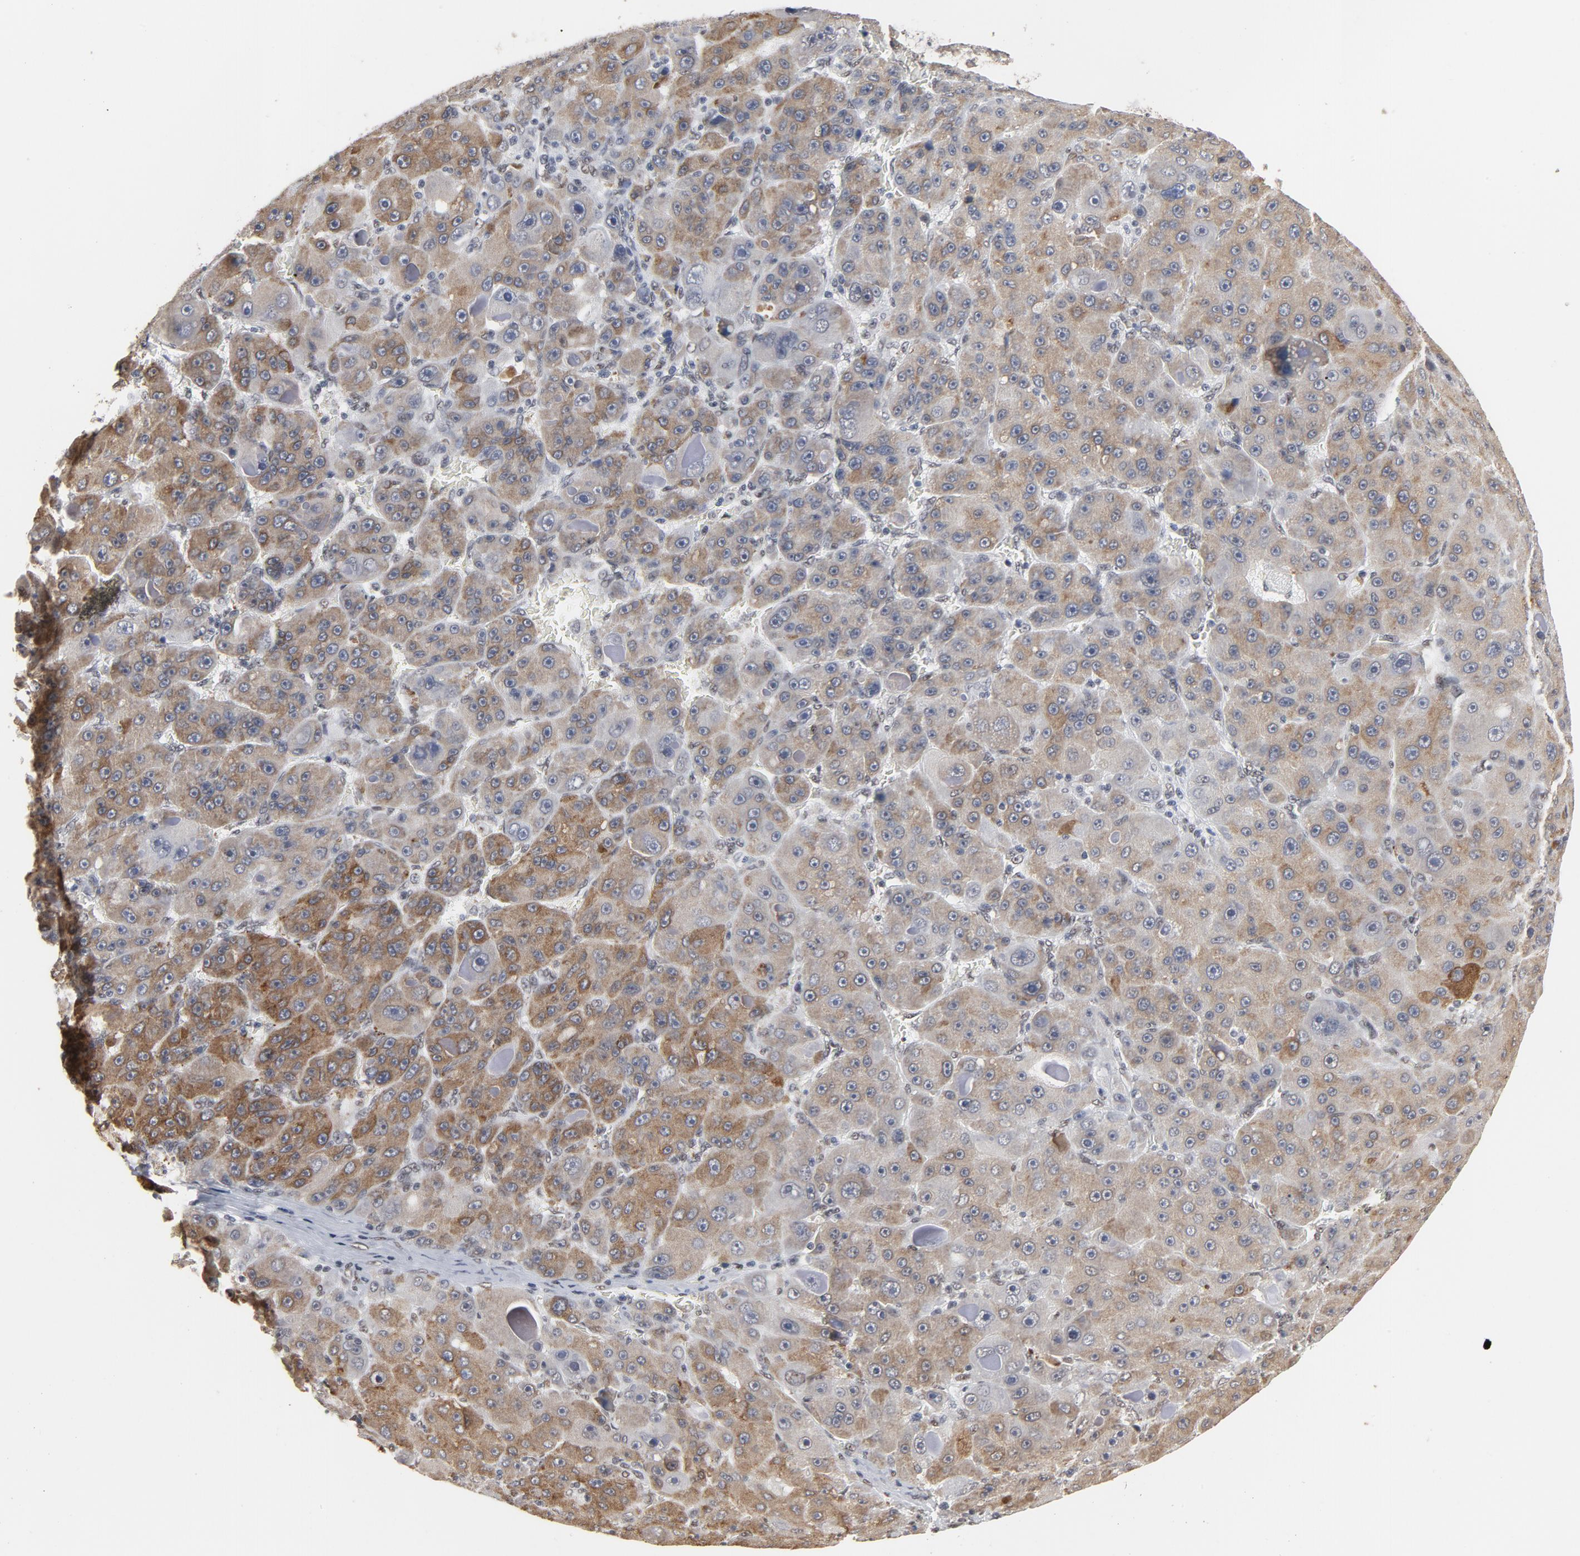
{"staining": {"intensity": "moderate", "quantity": ">75%", "location": "cytoplasmic/membranous"}, "tissue": "liver cancer", "cell_type": "Tumor cells", "image_type": "cancer", "snomed": [{"axis": "morphology", "description": "Carcinoma, Hepatocellular, NOS"}, {"axis": "topography", "description": "Liver"}], "caption": "A medium amount of moderate cytoplasmic/membranous staining is identified in approximately >75% of tumor cells in liver cancer (hepatocellular carcinoma) tissue. The staining was performed using DAB (3,3'-diaminobenzidine), with brown indicating positive protein expression. Nuclei are stained blue with hematoxylin.", "gene": "MRE11", "patient": {"sex": "male", "age": 76}}